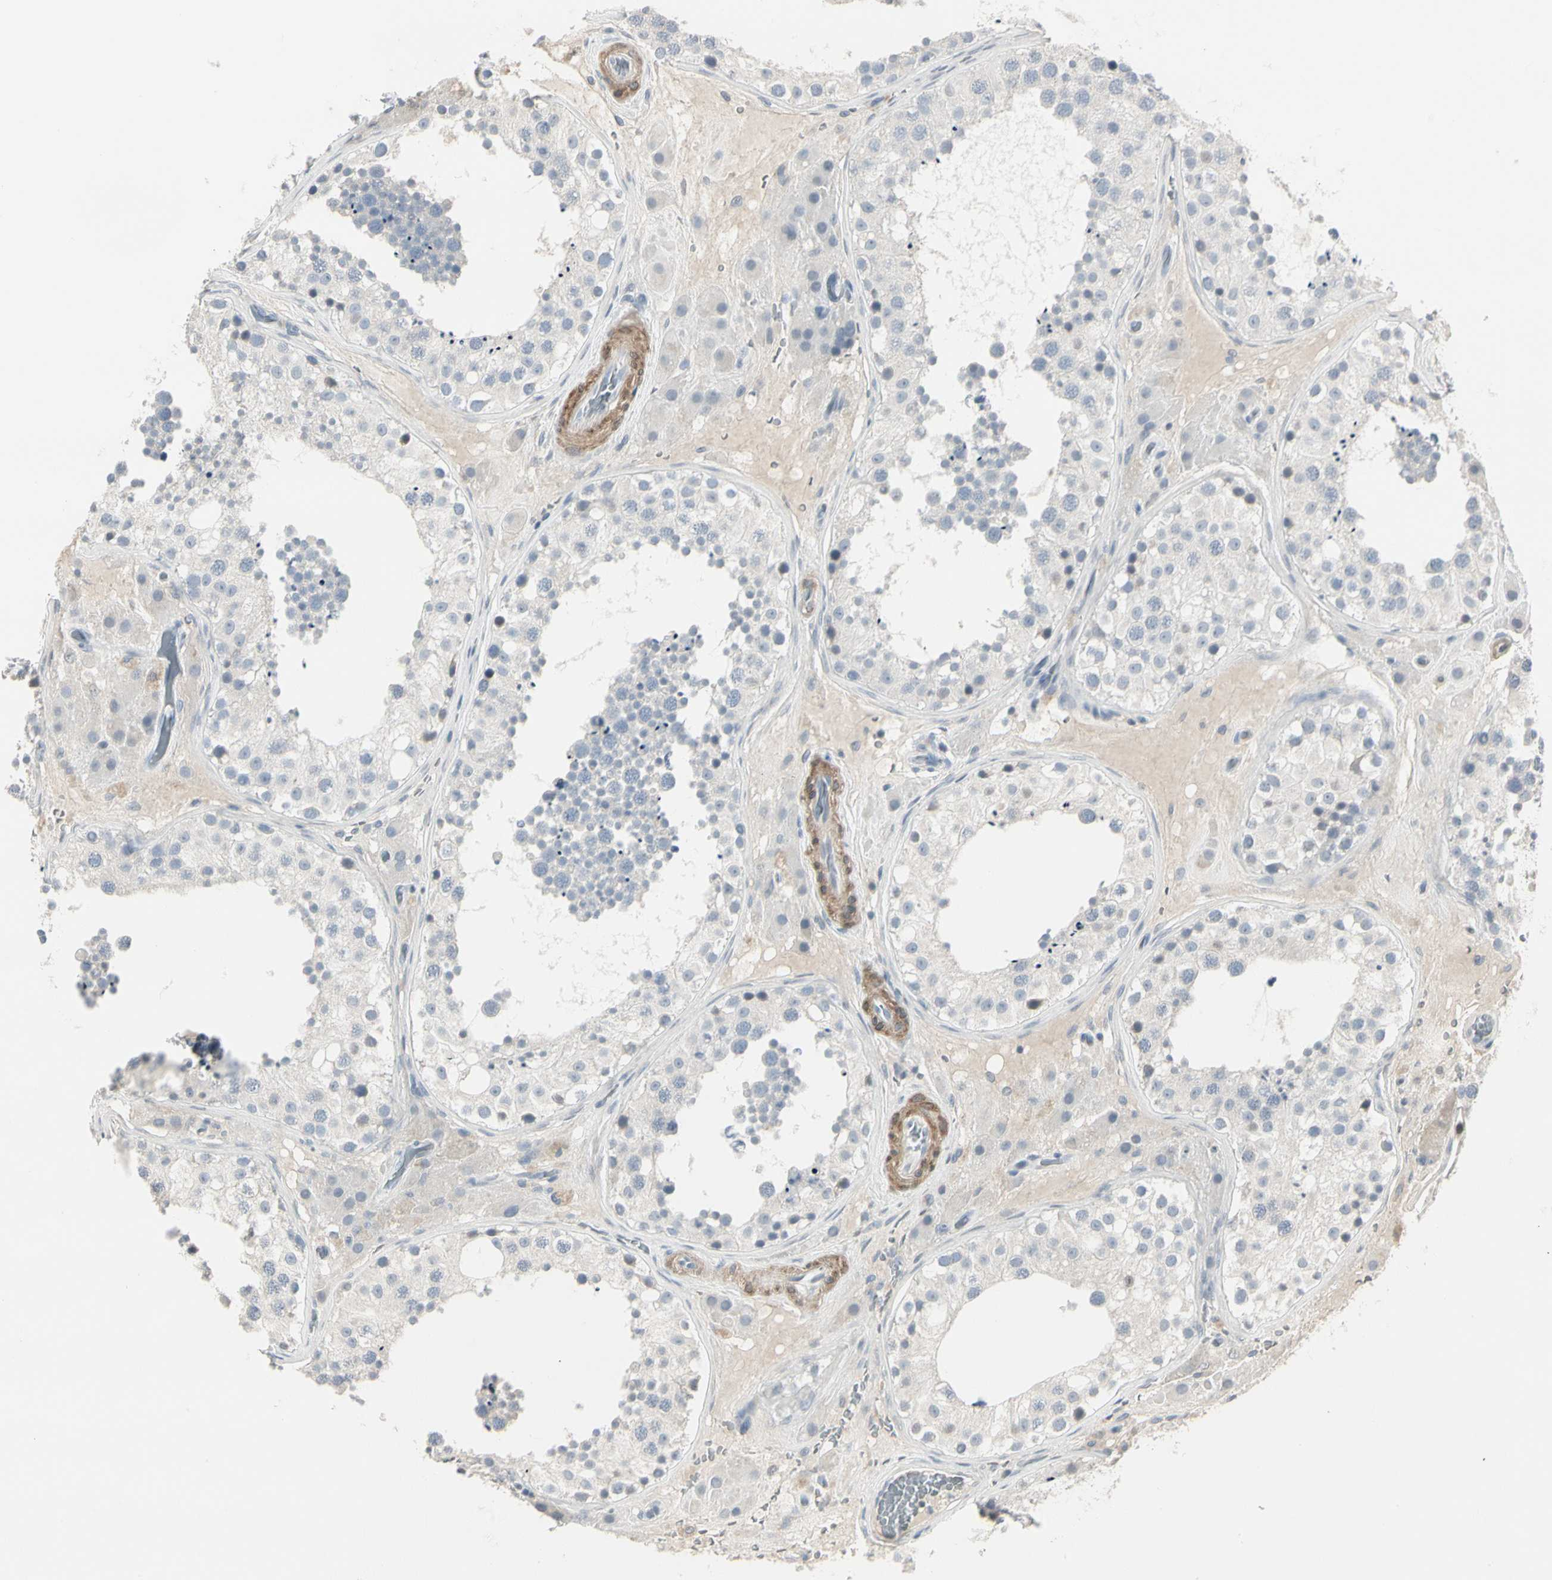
{"staining": {"intensity": "negative", "quantity": "none", "location": "none"}, "tissue": "testis", "cell_type": "Cells in seminiferous ducts", "image_type": "normal", "snomed": [{"axis": "morphology", "description": "Normal tissue, NOS"}, {"axis": "topography", "description": "Testis"}], "caption": "IHC micrograph of benign testis: testis stained with DAB reveals no significant protein staining in cells in seminiferous ducts.", "gene": "DMPK", "patient": {"sex": "male", "age": 26}}